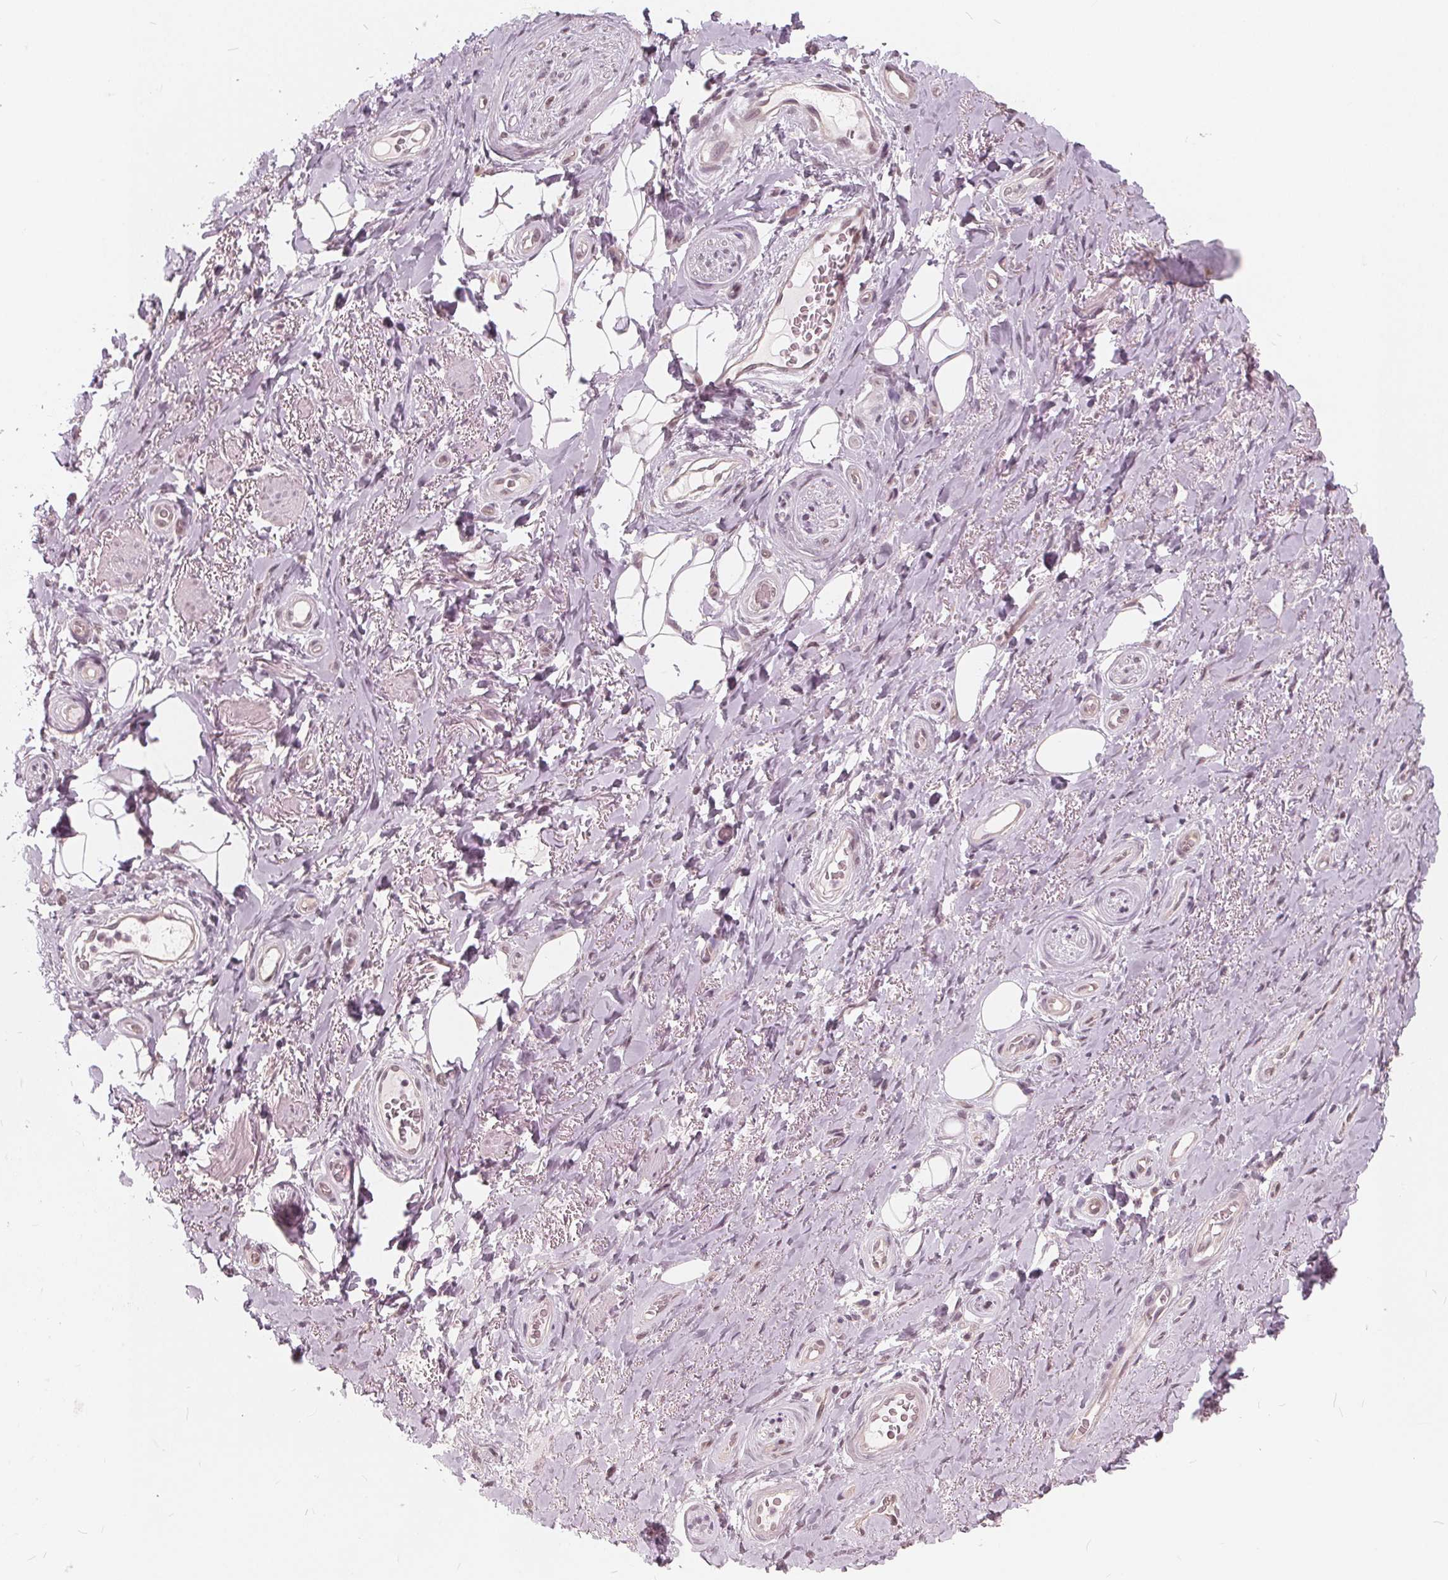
{"staining": {"intensity": "weak", "quantity": "25%-75%", "location": "nuclear"}, "tissue": "adipose tissue", "cell_type": "Adipocytes", "image_type": "normal", "snomed": [{"axis": "morphology", "description": "Normal tissue, NOS"}, {"axis": "topography", "description": "Anal"}, {"axis": "topography", "description": "Peripheral nerve tissue"}], "caption": "A histopathology image of human adipose tissue stained for a protein reveals weak nuclear brown staining in adipocytes. (DAB (3,3'-diaminobenzidine) IHC with brightfield microscopy, high magnification).", "gene": "NUP210L", "patient": {"sex": "male", "age": 53}}